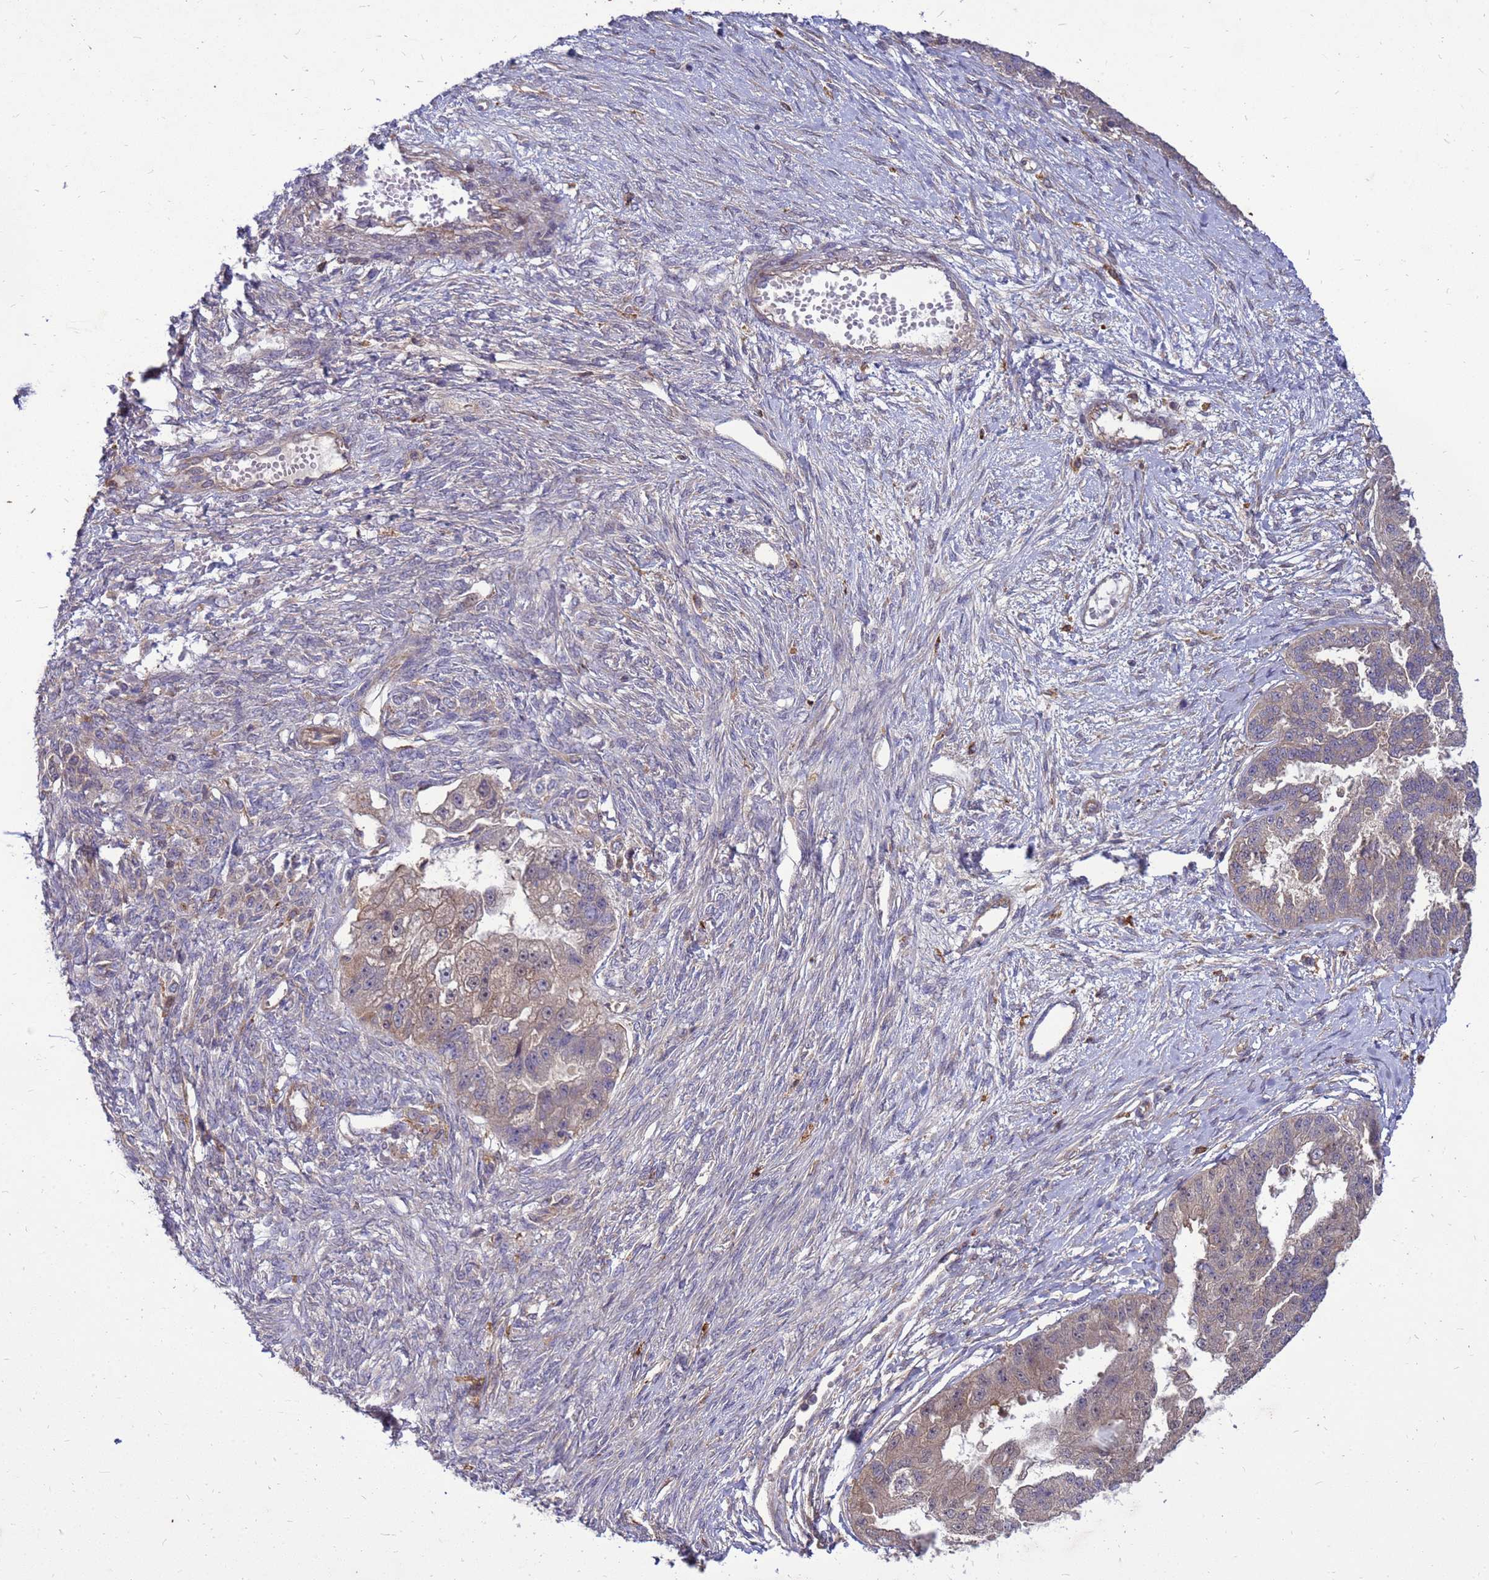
{"staining": {"intensity": "weak", "quantity": "<25%", "location": "cytoplasmic/membranous"}, "tissue": "ovarian cancer", "cell_type": "Tumor cells", "image_type": "cancer", "snomed": [{"axis": "morphology", "description": "Cystadenocarcinoma, serous, NOS"}, {"axis": "topography", "description": "Ovary"}], "caption": "Immunohistochemistry (IHC) image of neoplastic tissue: serous cystadenocarcinoma (ovarian) stained with DAB shows no significant protein expression in tumor cells.", "gene": "RNF215", "patient": {"sex": "female", "age": 58}}